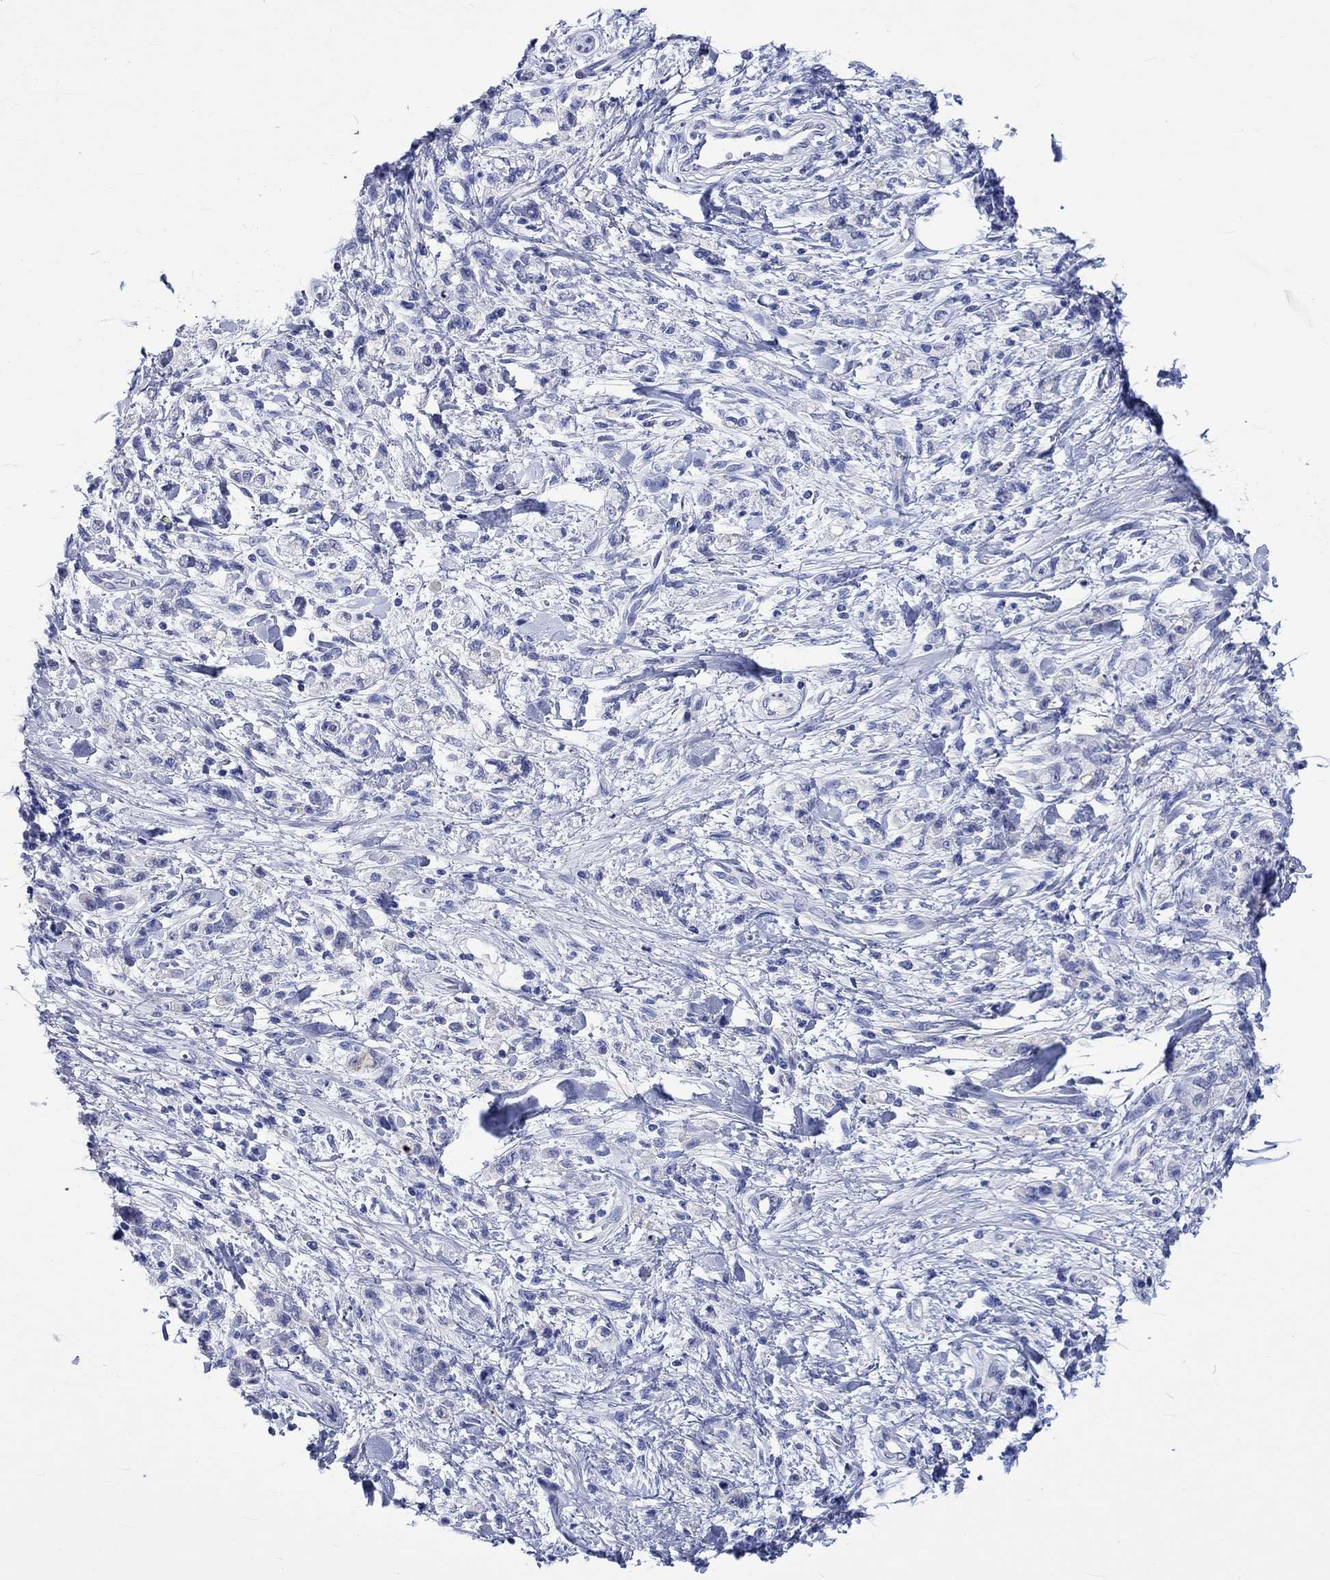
{"staining": {"intensity": "negative", "quantity": "none", "location": "none"}, "tissue": "stomach cancer", "cell_type": "Tumor cells", "image_type": "cancer", "snomed": [{"axis": "morphology", "description": "Adenocarcinoma, NOS"}, {"axis": "topography", "description": "Stomach"}], "caption": "An immunohistochemistry image of stomach cancer is shown. There is no staining in tumor cells of stomach cancer.", "gene": "KLHL33", "patient": {"sex": "male", "age": 77}}